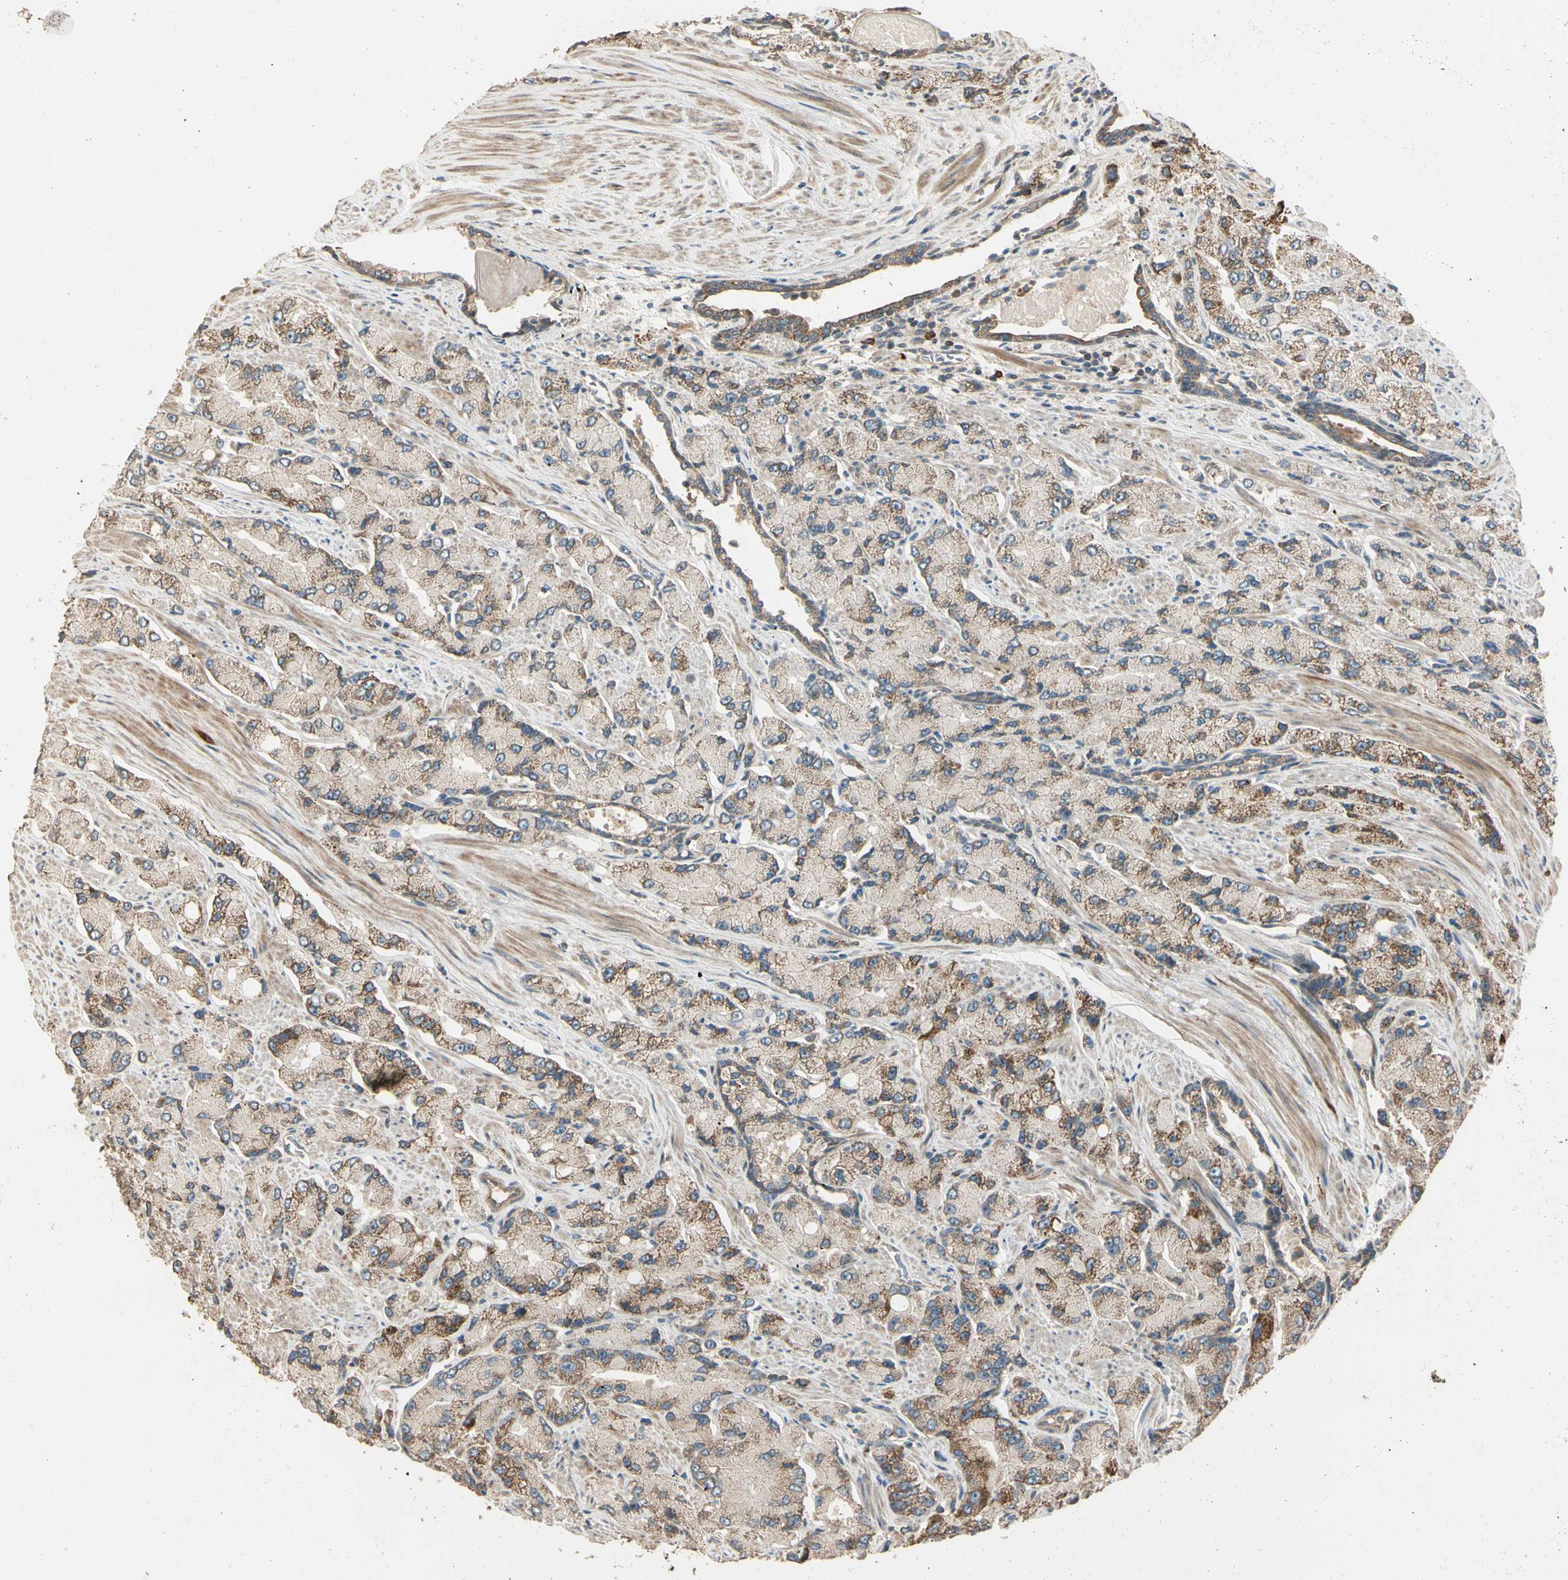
{"staining": {"intensity": "moderate", "quantity": ">75%", "location": "cytoplasmic/membranous"}, "tissue": "prostate cancer", "cell_type": "Tumor cells", "image_type": "cancer", "snomed": [{"axis": "morphology", "description": "Adenocarcinoma, High grade"}, {"axis": "topography", "description": "Prostate"}], "caption": "Prostate cancer (high-grade adenocarcinoma) stained for a protein (brown) reveals moderate cytoplasmic/membranous positive staining in about >75% of tumor cells.", "gene": "TNFRSF21", "patient": {"sex": "male", "age": 58}}